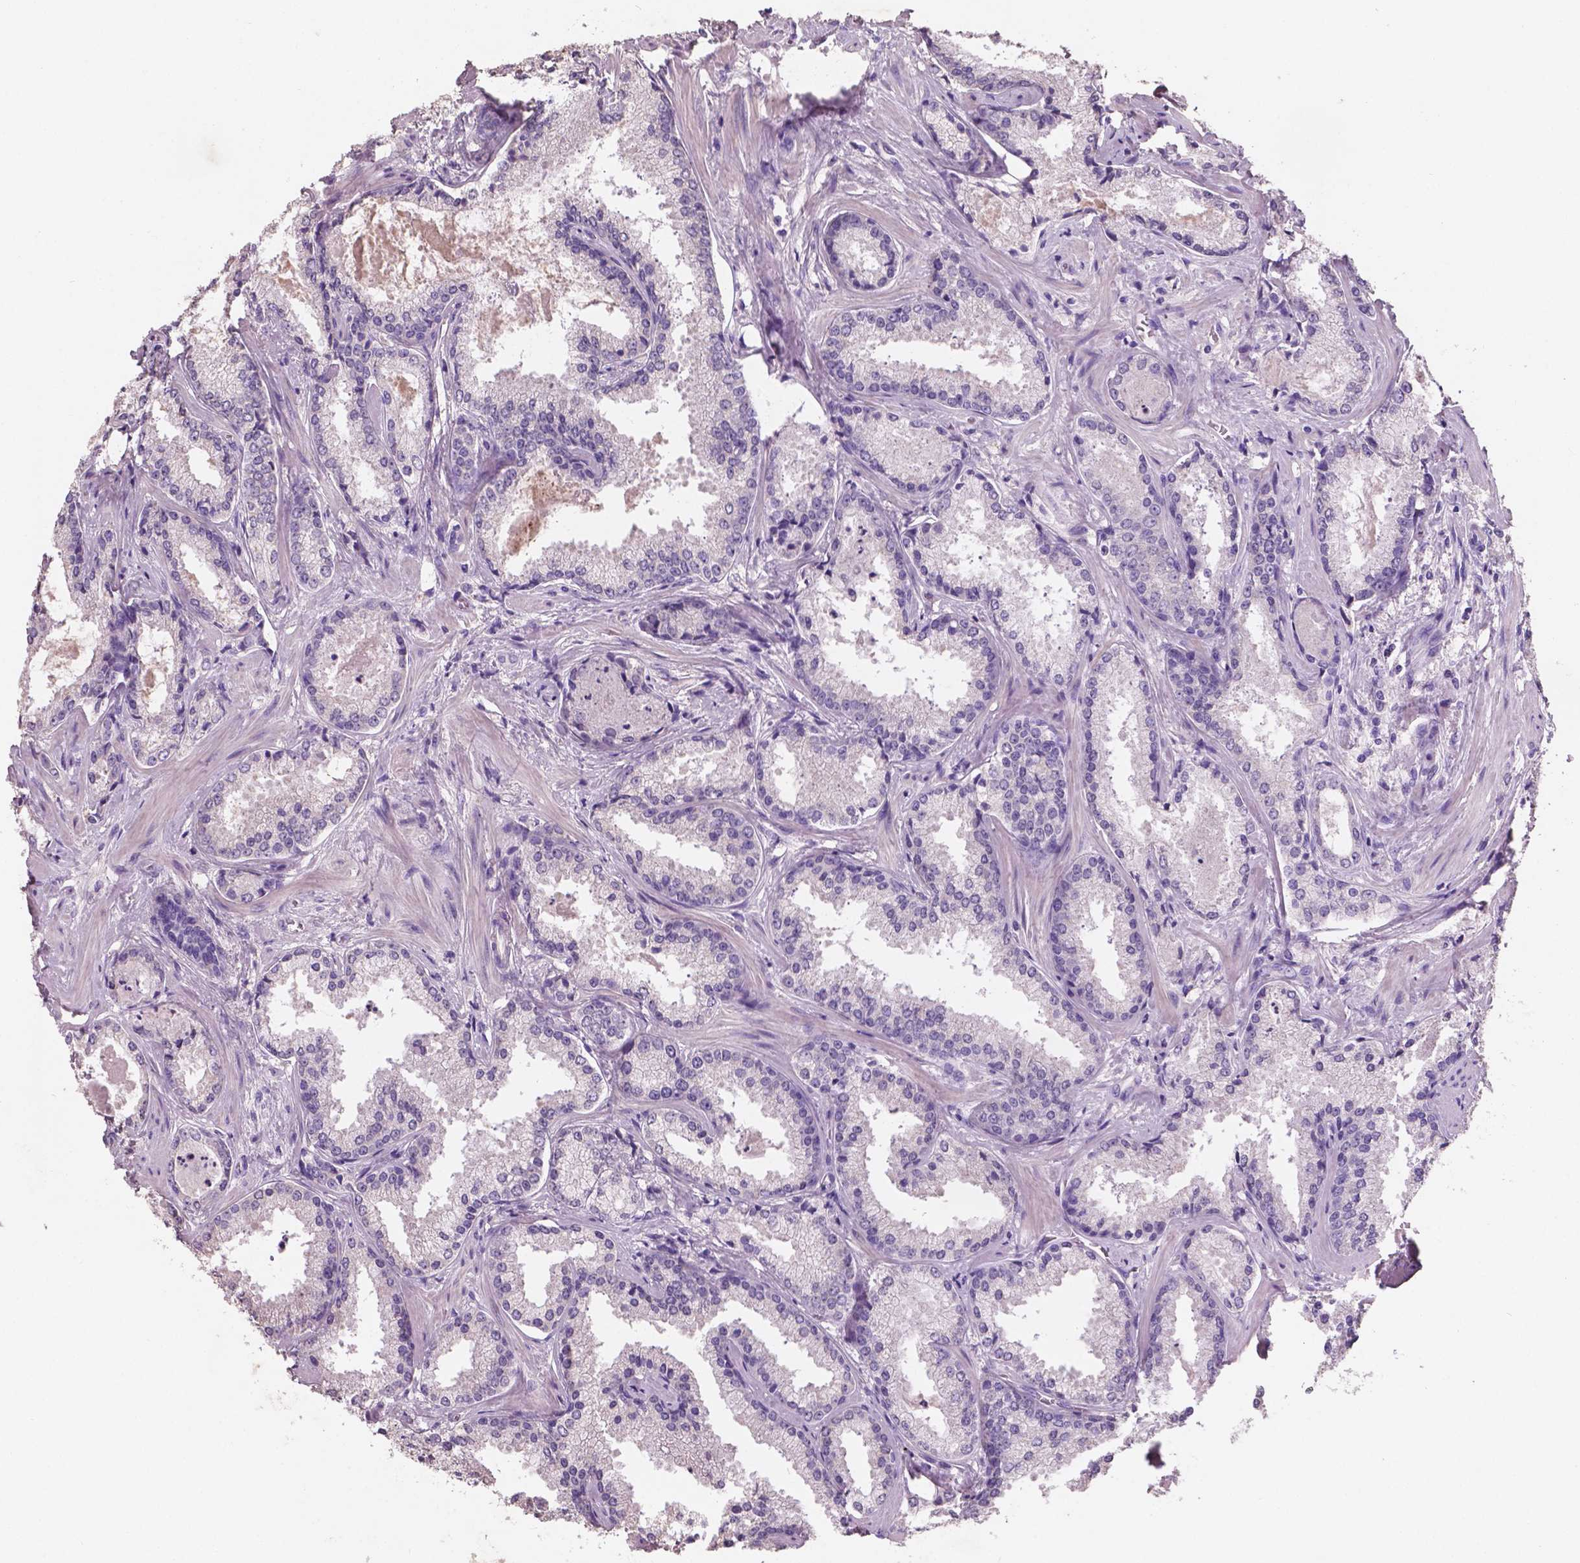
{"staining": {"intensity": "negative", "quantity": "none", "location": "none"}, "tissue": "prostate cancer", "cell_type": "Tumor cells", "image_type": "cancer", "snomed": [{"axis": "morphology", "description": "Adenocarcinoma, Low grade"}, {"axis": "topography", "description": "Prostate"}], "caption": "Prostate cancer (low-grade adenocarcinoma) stained for a protein using immunohistochemistry (IHC) displays no positivity tumor cells.", "gene": "SBSN", "patient": {"sex": "male", "age": 56}}